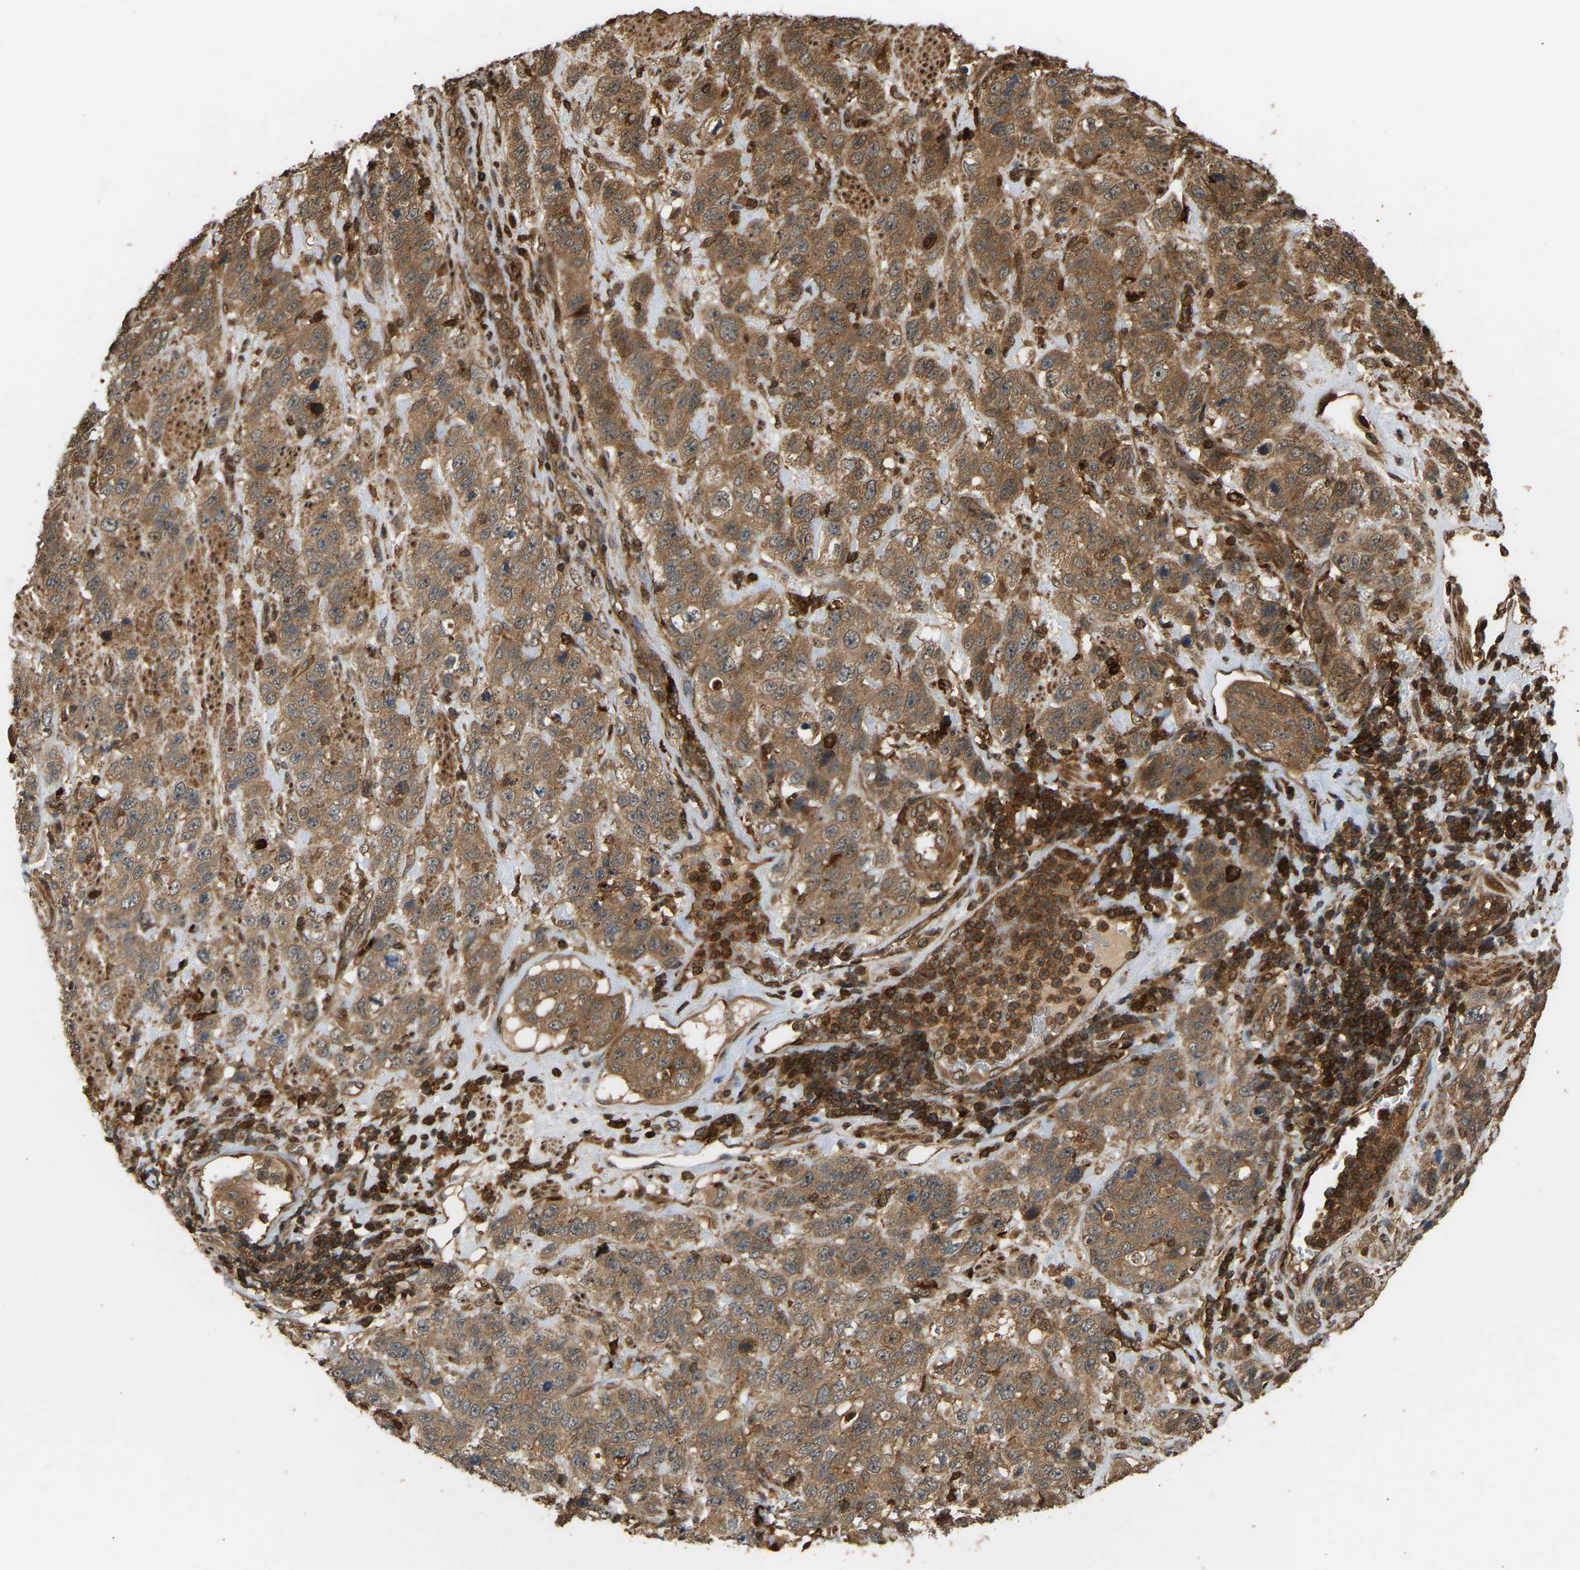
{"staining": {"intensity": "moderate", "quantity": ">75%", "location": "cytoplasmic/membranous"}, "tissue": "stomach cancer", "cell_type": "Tumor cells", "image_type": "cancer", "snomed": [{"axis": "morphology", "description": "Adenocarcinoma, NOS"}, {"axis": "topography", "description": "Stomach"}], "caption": "Stomach cancer (adenocarcinoma) tissue demonstrates moderate cytoplasmic/membranous staining in approximately >75% of tumor cells, visualized by immunohistochemistry.", "gene": "GOPC", "patient": {"sex": "male", "age": 48}}